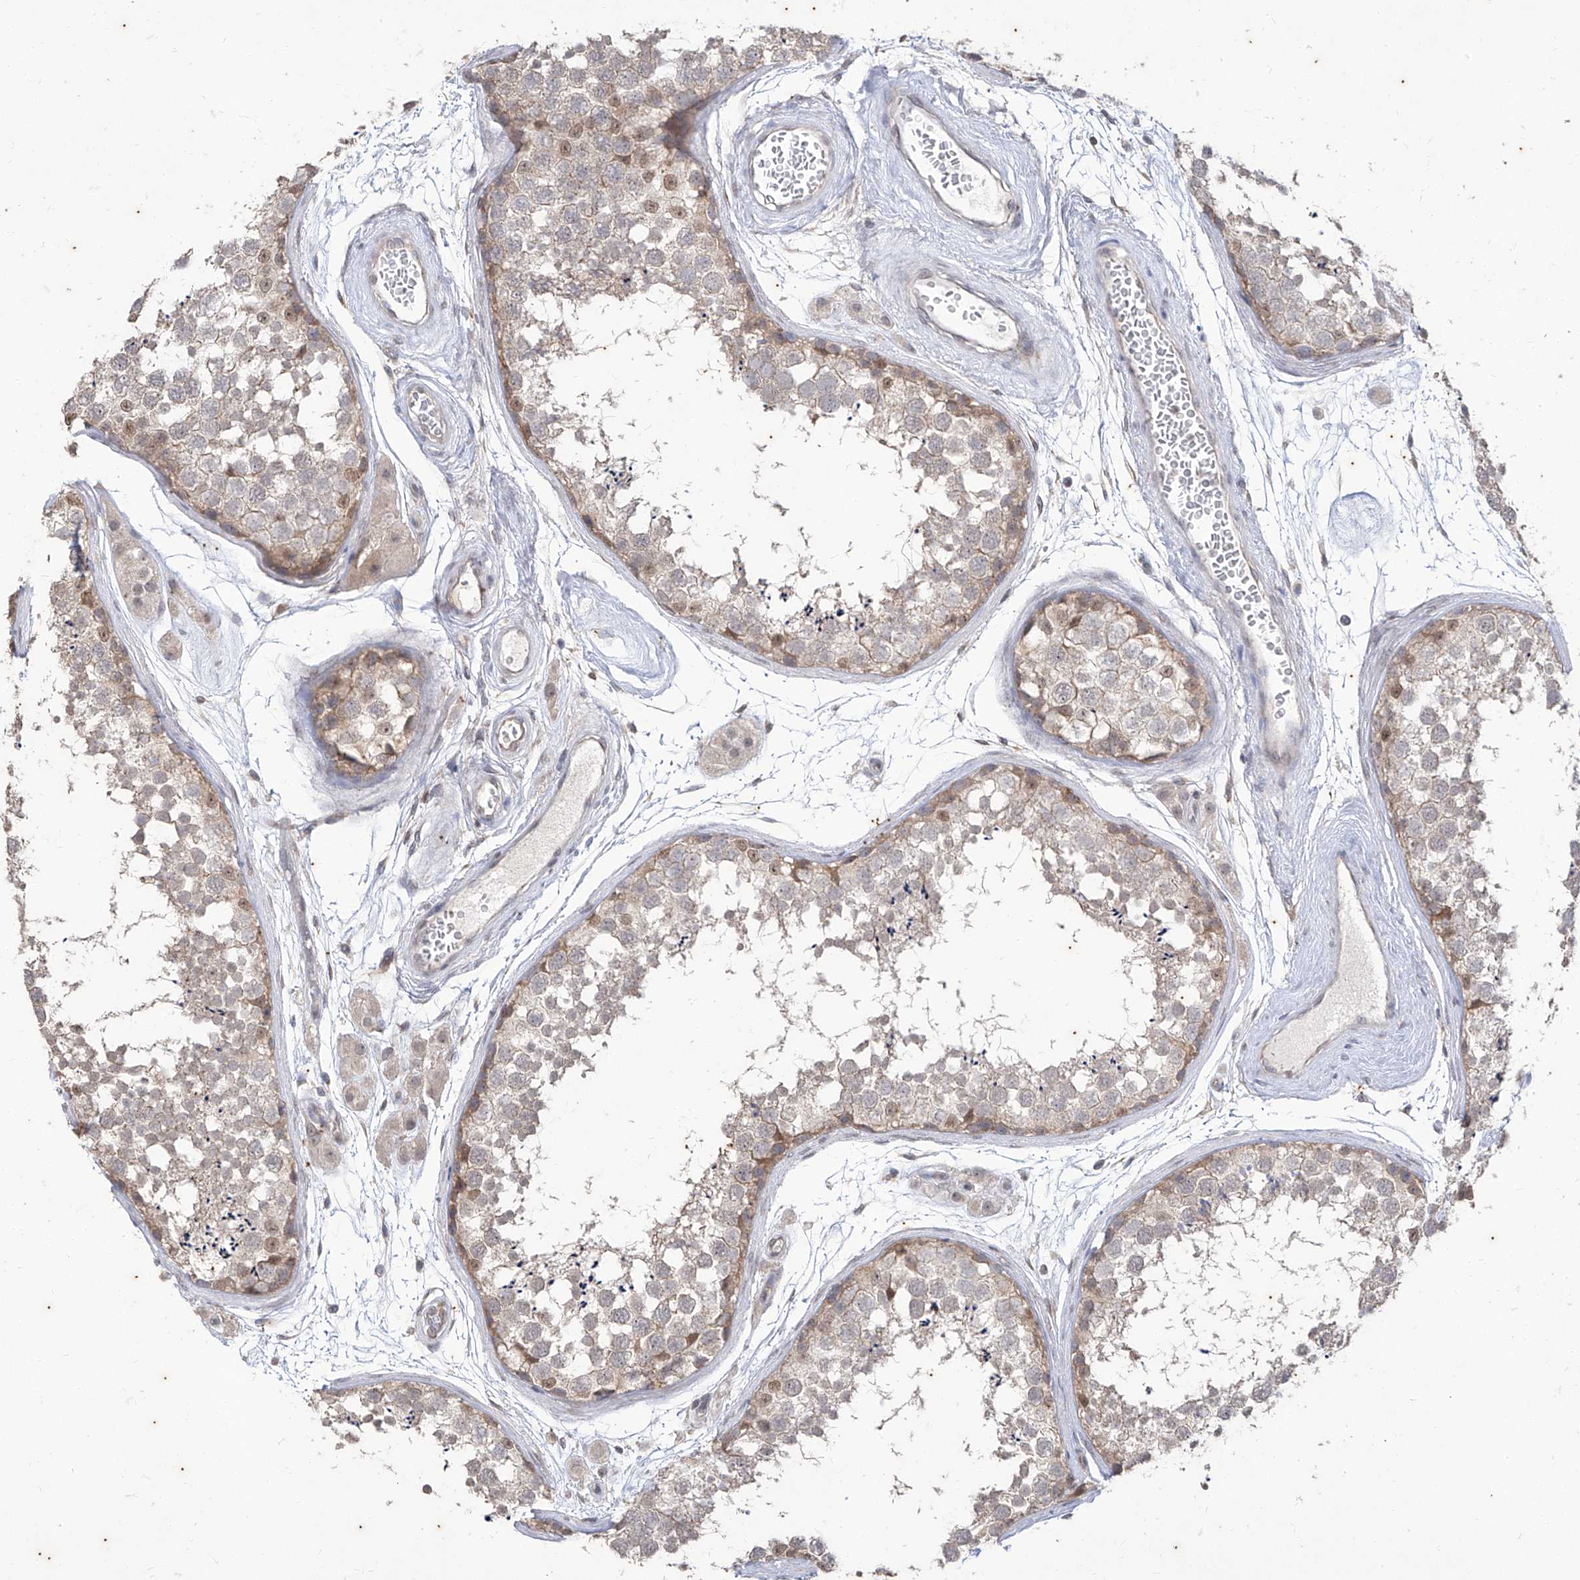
{"staining": {"intensity": "weak", "quantity": "25%-75%", "location": "cytoplasmic/membranous,nuclear"}, "tissue": "testis", "cell_type": "Cells in seminiferous ducts", "image_type": "normal", "snomed": [{"axis": "morphology", "description": "Normal tissue, NOS"}, {"axis": "topography", "description": "Testis"}], "caption": "Immunohistochemical staining of unremarkable human testis demonstrates low levels of weak cytoplasmic/membranous,nuclear positivity in about 25%-75% of cells in seminiferous ducts.", "gene": "PHF20L1", "patient": {"sex": "male", "age": 56}}